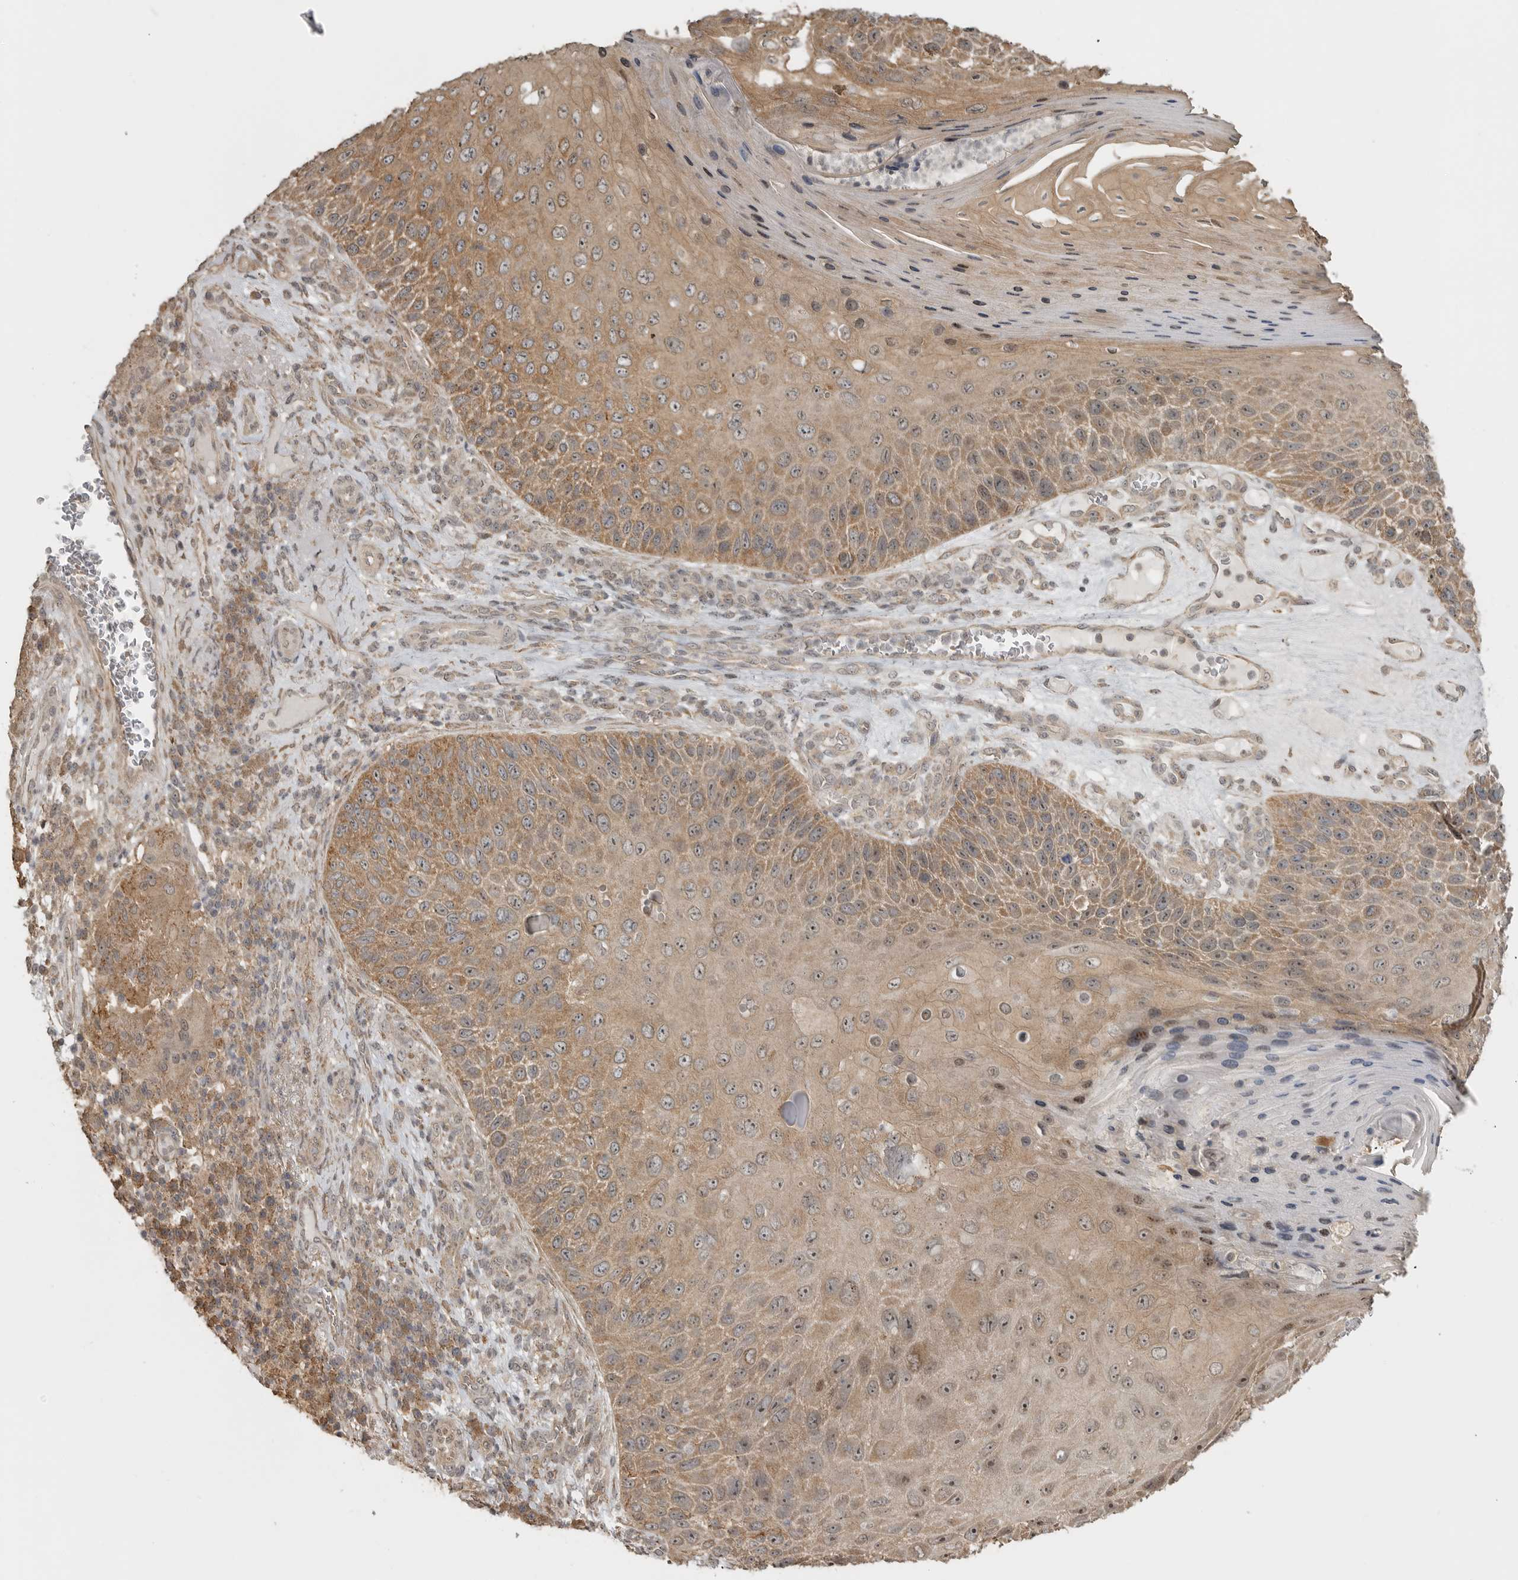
{"staining": {"intensity": "moderate", "quantity": ">75%", "location": "cytoplasmic/membranous"}, "tissue": "skin cancer", "cell_type": "Tumor cells", "image_type": "cancer", "snomed": [{"axis": "morphology", "description": "Squamous cell carcinoma, NOS"}, {"axis": "topography", "description": "Skin"}], "caption": "Immunohistochemical staining of human squamous cell carcinoma (skin) shows medium levels of moderate cytoplasmic/membranous protein positivity in approximately >75% of tumor cells.", "gene": "LLGL1", "patient": {"sex": "female", "age": 88}}